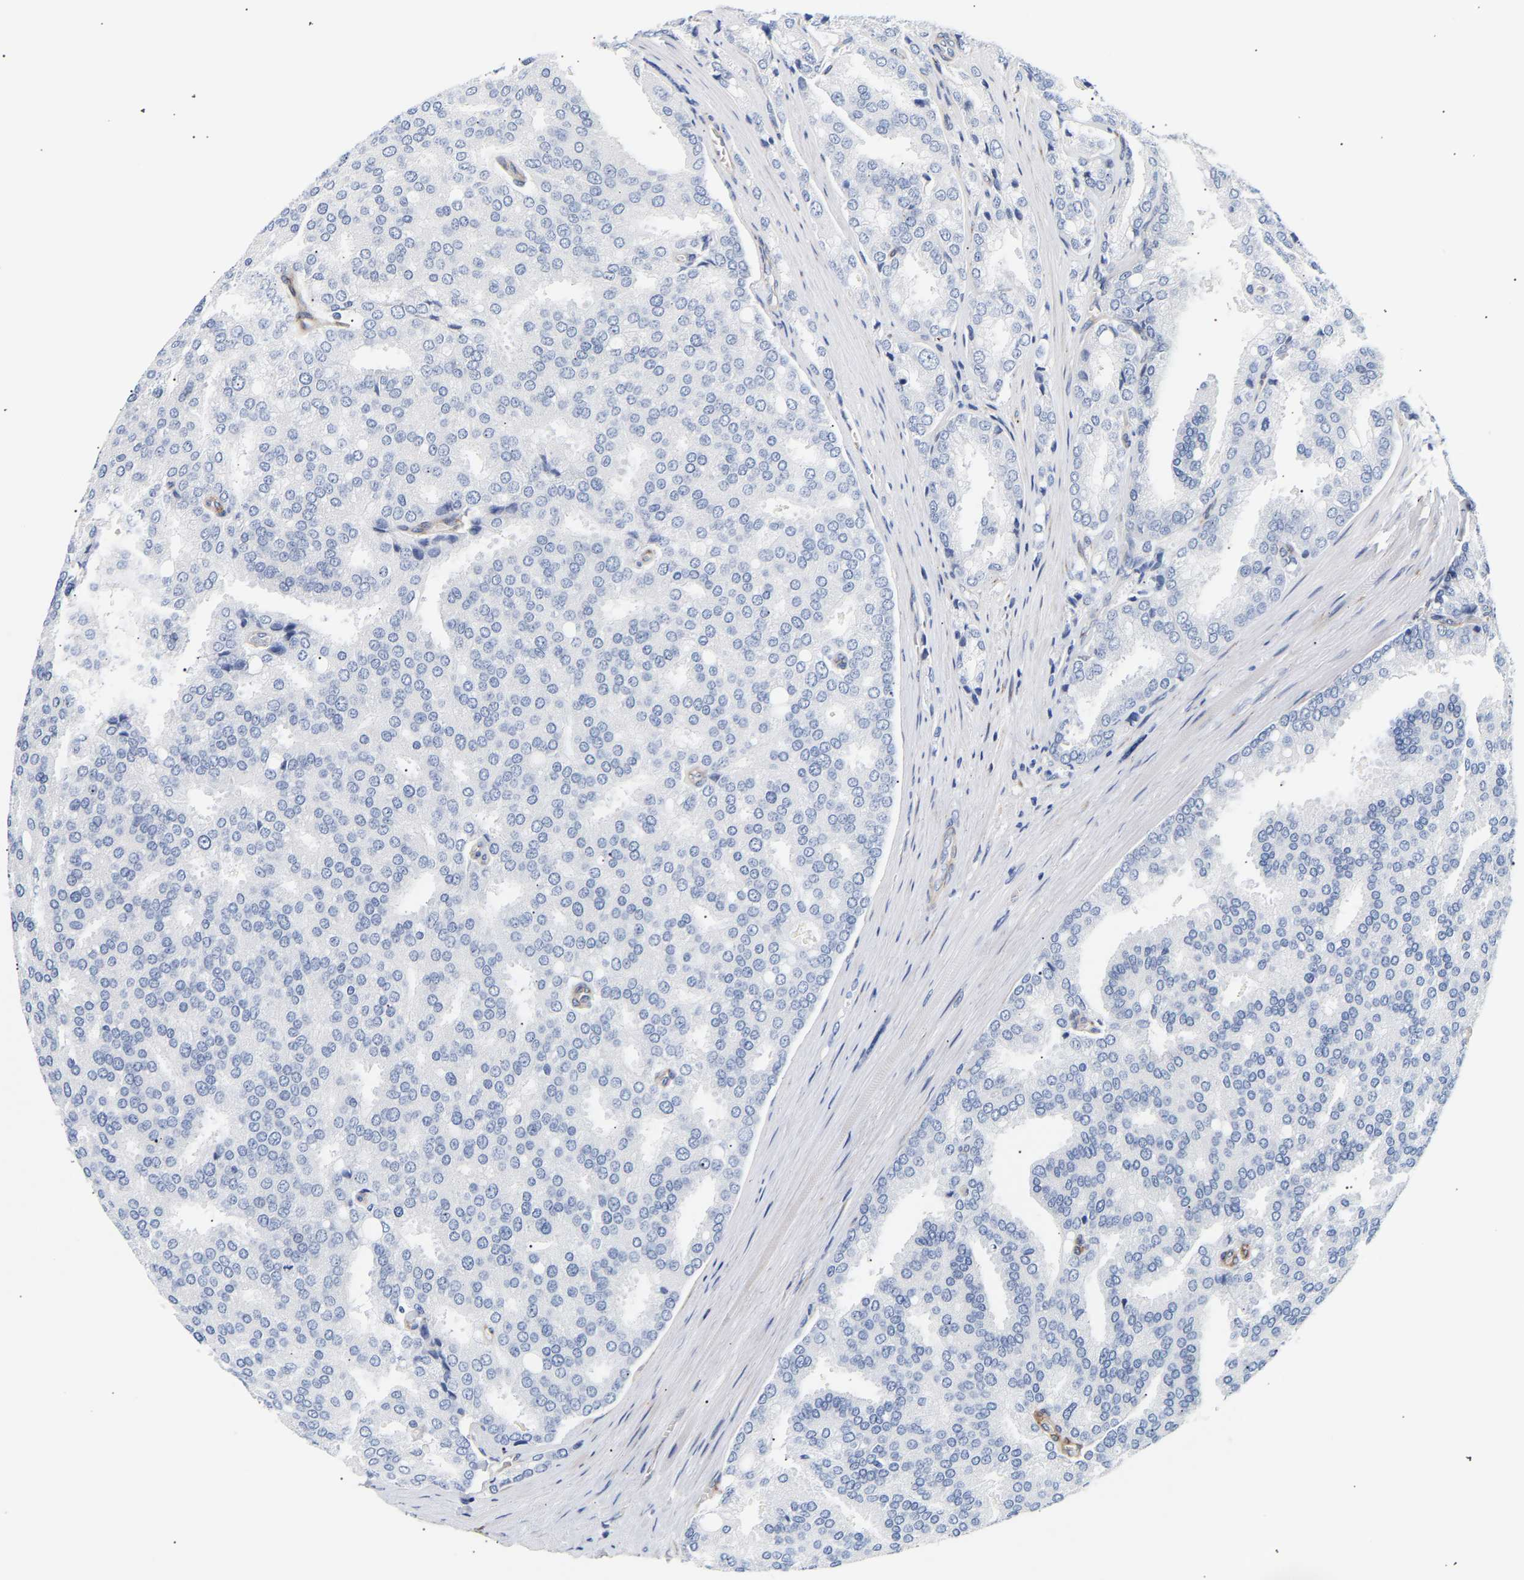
{"staining": {"intensity": "negative", "quantity": "none", "location": "none"}, "tissue": "prostate cancer", "cell_type": "Tumor cells", "image_type": "cancer", "snomed": [{"axis": "morphology", "description": "Adenocarcinoma, High grade"}, {"axis": "topography", "description": "Prostate"}], "caption": "DAB immunohistochemical staining of prostate cancer demonstrates no significant expression in tumor cells.", "gene": "IGFBP7", "patient": {"sex": "male", "age": 50}}